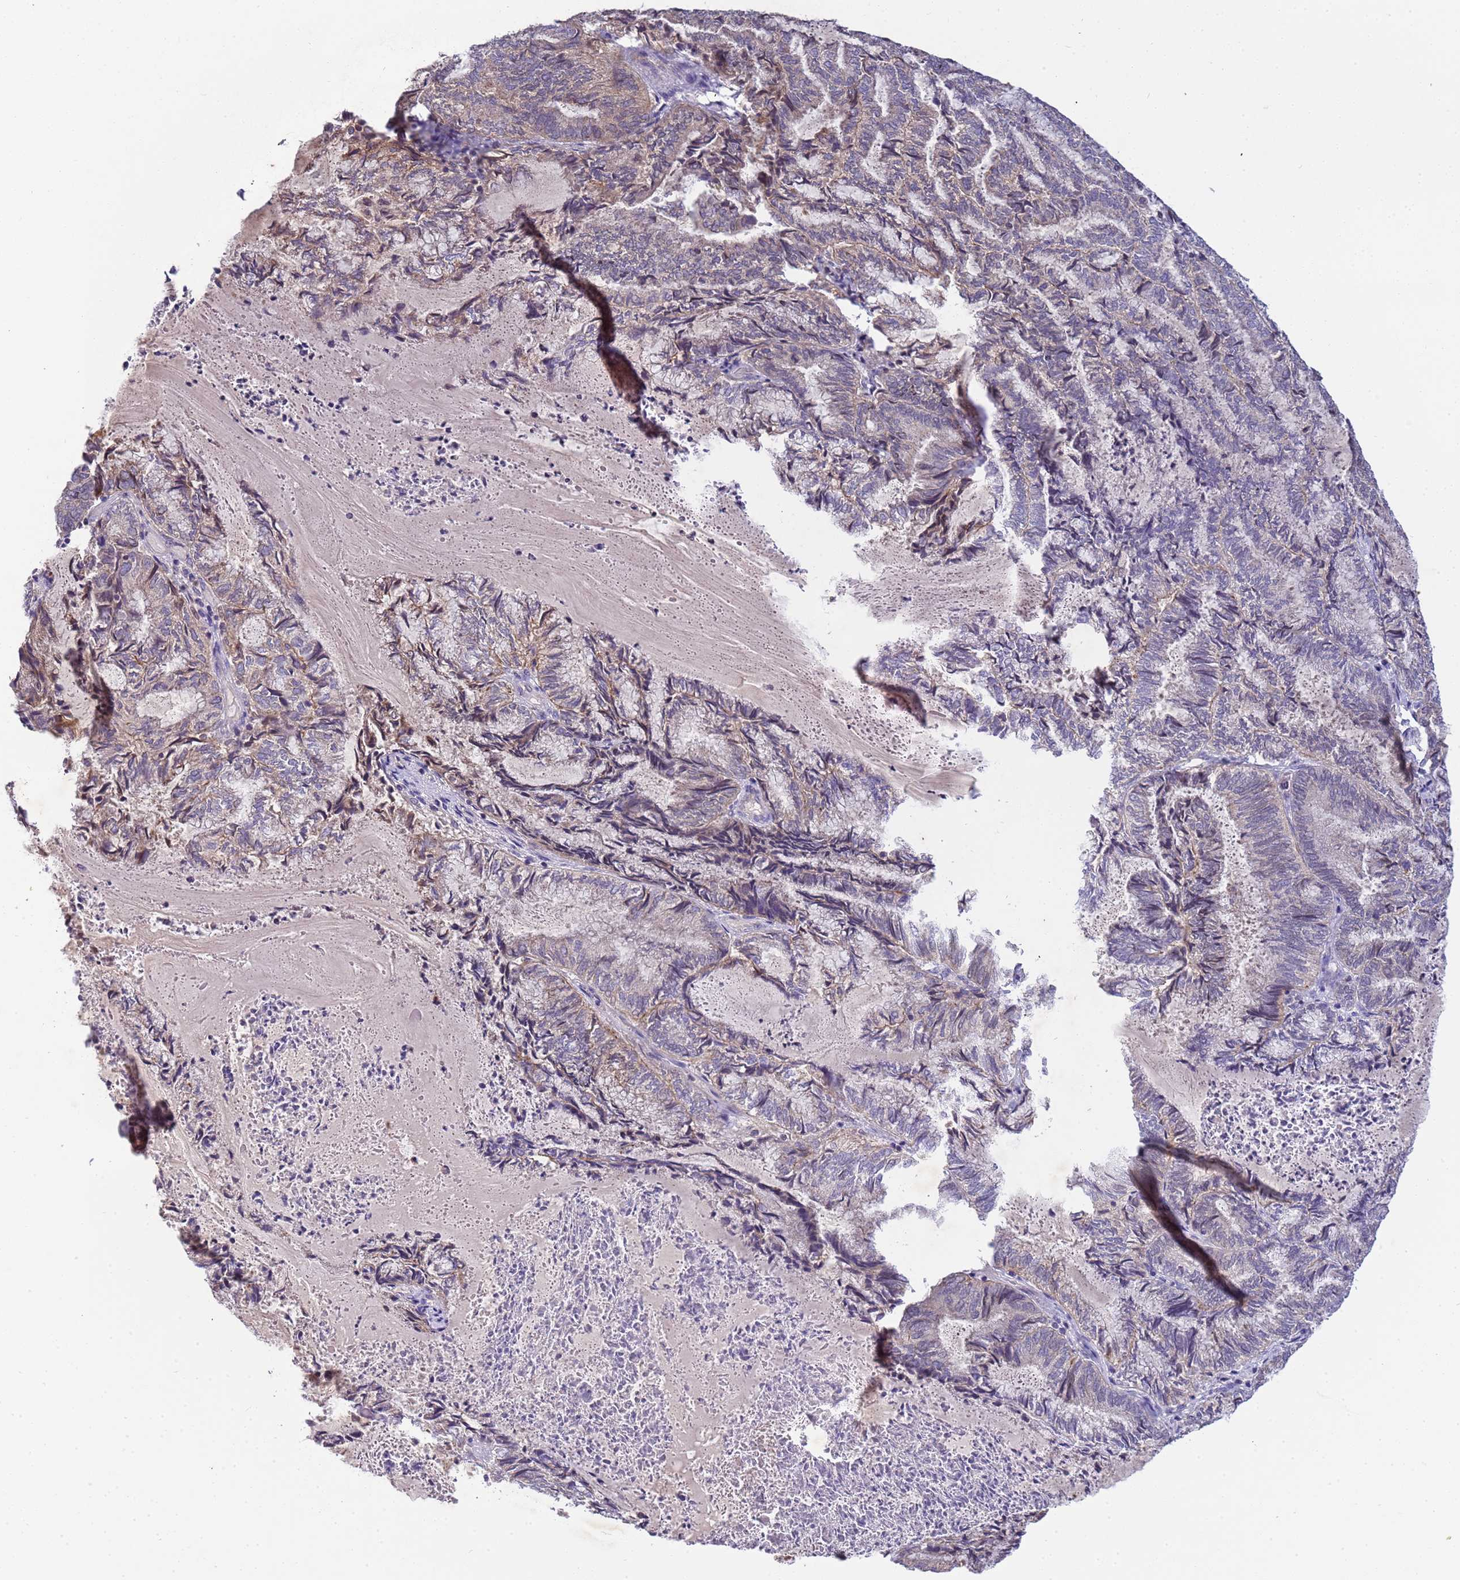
{"staining": {"intensity": "moderate", "quantity": "<25%", "location": "cytoplasmic/membranous"}, "tissue": "endometrial cancer", "cell_type": "Tumor cells", "image_type": "cancer", "snomed": [{"axis": "morphology", "description": "Adenocarcinoma, NOS"}, {"axis": "topography", "description": "Endometrium"}], "caption": "This photomicrograph reveals immunohistochemistry (IHC) staining of endometrial cancer (adenocarcinoma), with low moderate cytoplasmic/membranous expression in approximately <25% of tumor cells.", "gene": "PLCXD3", "patient": {"sex": "female", "age": 80}}